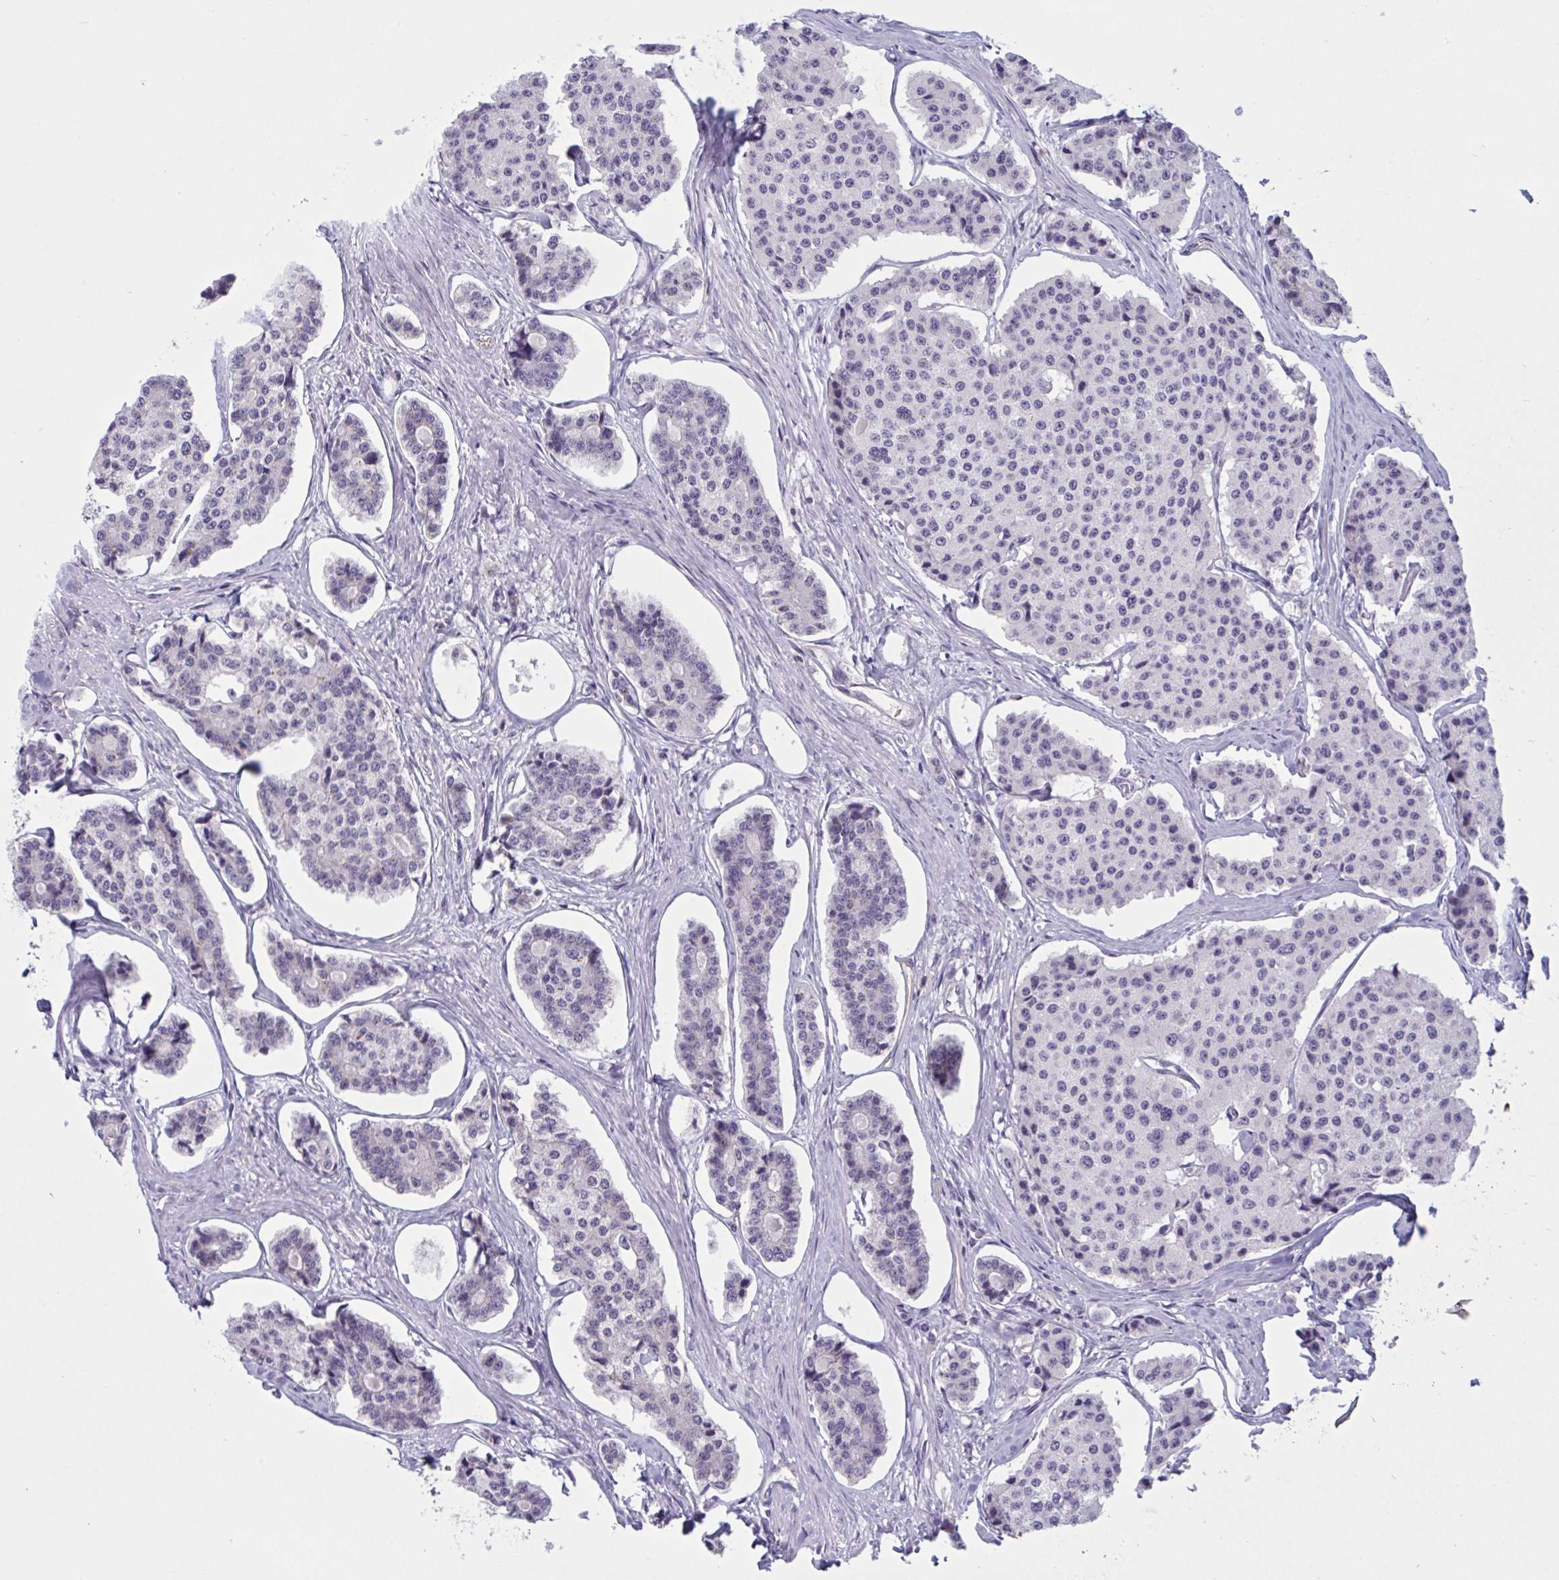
{"staining": {"intensity": "negative", "quantity": "none", "location": "none"}, "tissue": "carcinoid", "cell_type": "Tumor cells", "image_type": "cancer", "snomed": [{"axis": "morphology", "description": "Carcinoid, malignant, NOS"}, {"axis": "topography", "description": "Small intestine"}], "caption": "IHC image of human carcinoid stained for a protein (brown), which exhibits no positivity in tumor cells. Brightfield microscopy of IHC stained with DAB (3,3'-diaminobenzidine) (brown) and hematoxylin (blue), captured at high magnification.", "gene": "OR1L3", "patient": {"sex": "female", "age": 65}}